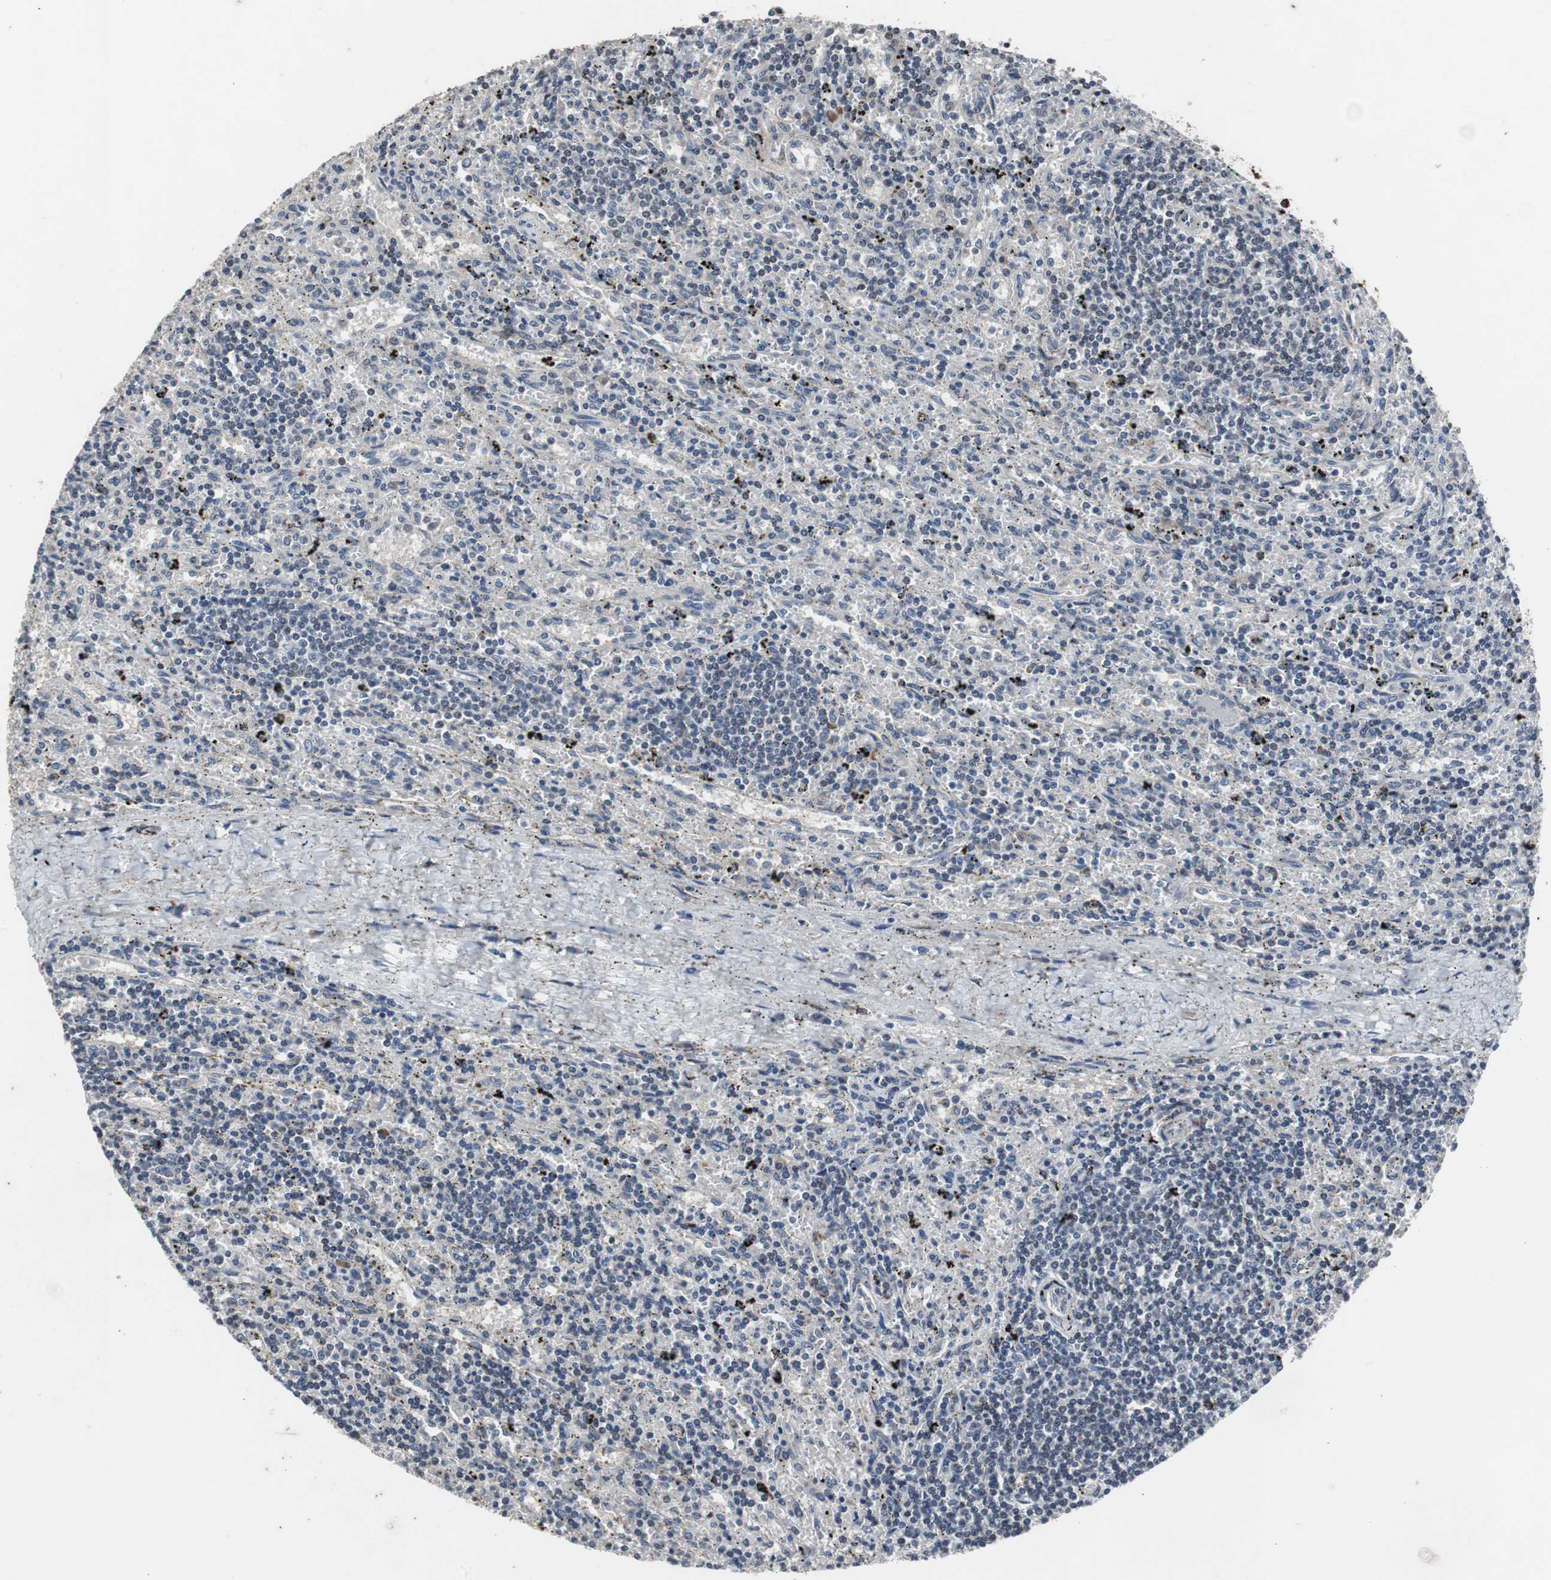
{"staining": {"intensity": "negative", "quantity": "none", "location": "none"}, "tissue": "lymphoma", "cell_type": "Tumor cells", "image_type": "cancer", "snomed": [{"axis": "morphology", "description": "Malignant lymphoma, non-Hodgkin's type, Low grade"}, {"axis": "topography", "description": "Spleen"}], "caption": "This histopathology image is of lymphoma stained with immunohistochemistry to label a protein in brown with the nuclei are counter-stained blue. There is no positivity in tumor cells.", "gene": "CRADD", "patient": {"sex": "male", "age": 76}}